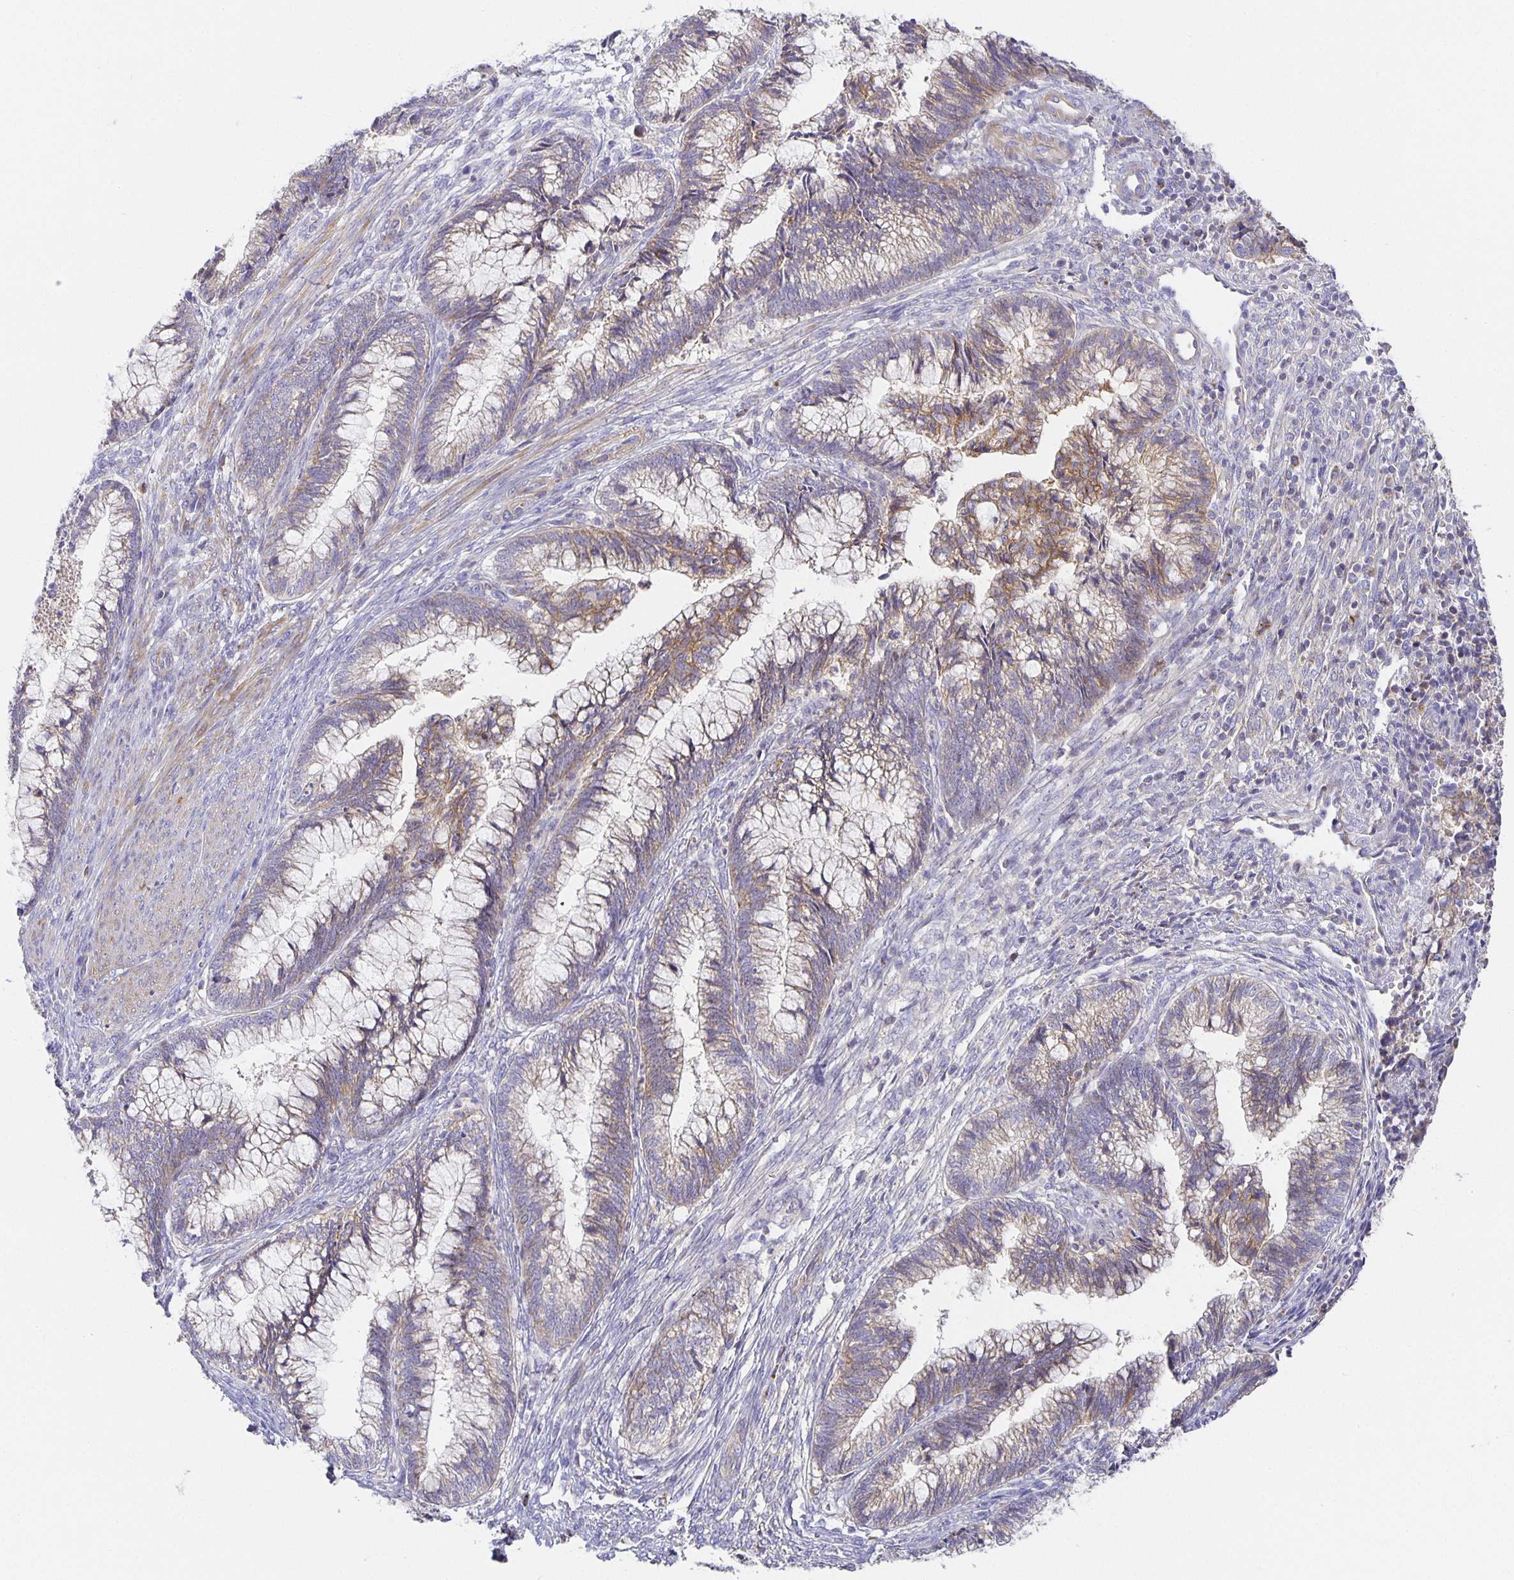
{"staining": {"intensity": "moderate", "quantity": "25%-75%", "location": "cytoplasmic/membranous"}, "tissue": "cervical cancer", "cell_type": "Tumor cells", "image_type": "cancer", "snomed": [{"axis": "morphology", "description": "Adenocarcinoma, NOS"}, {"axis": "topography", "description": "Cervix"}], "caption": "Immunohistochemistry (IHC) histopathology image of human cervical adenocarcinoma stained for a protein (brown), which reveals medium levels of moderate cytoplasmic/membranous positivity in approximately 25%-75% of tumor cells.", "gene": "FLRT3", "patient": {"sex": "female", "age": 44}}